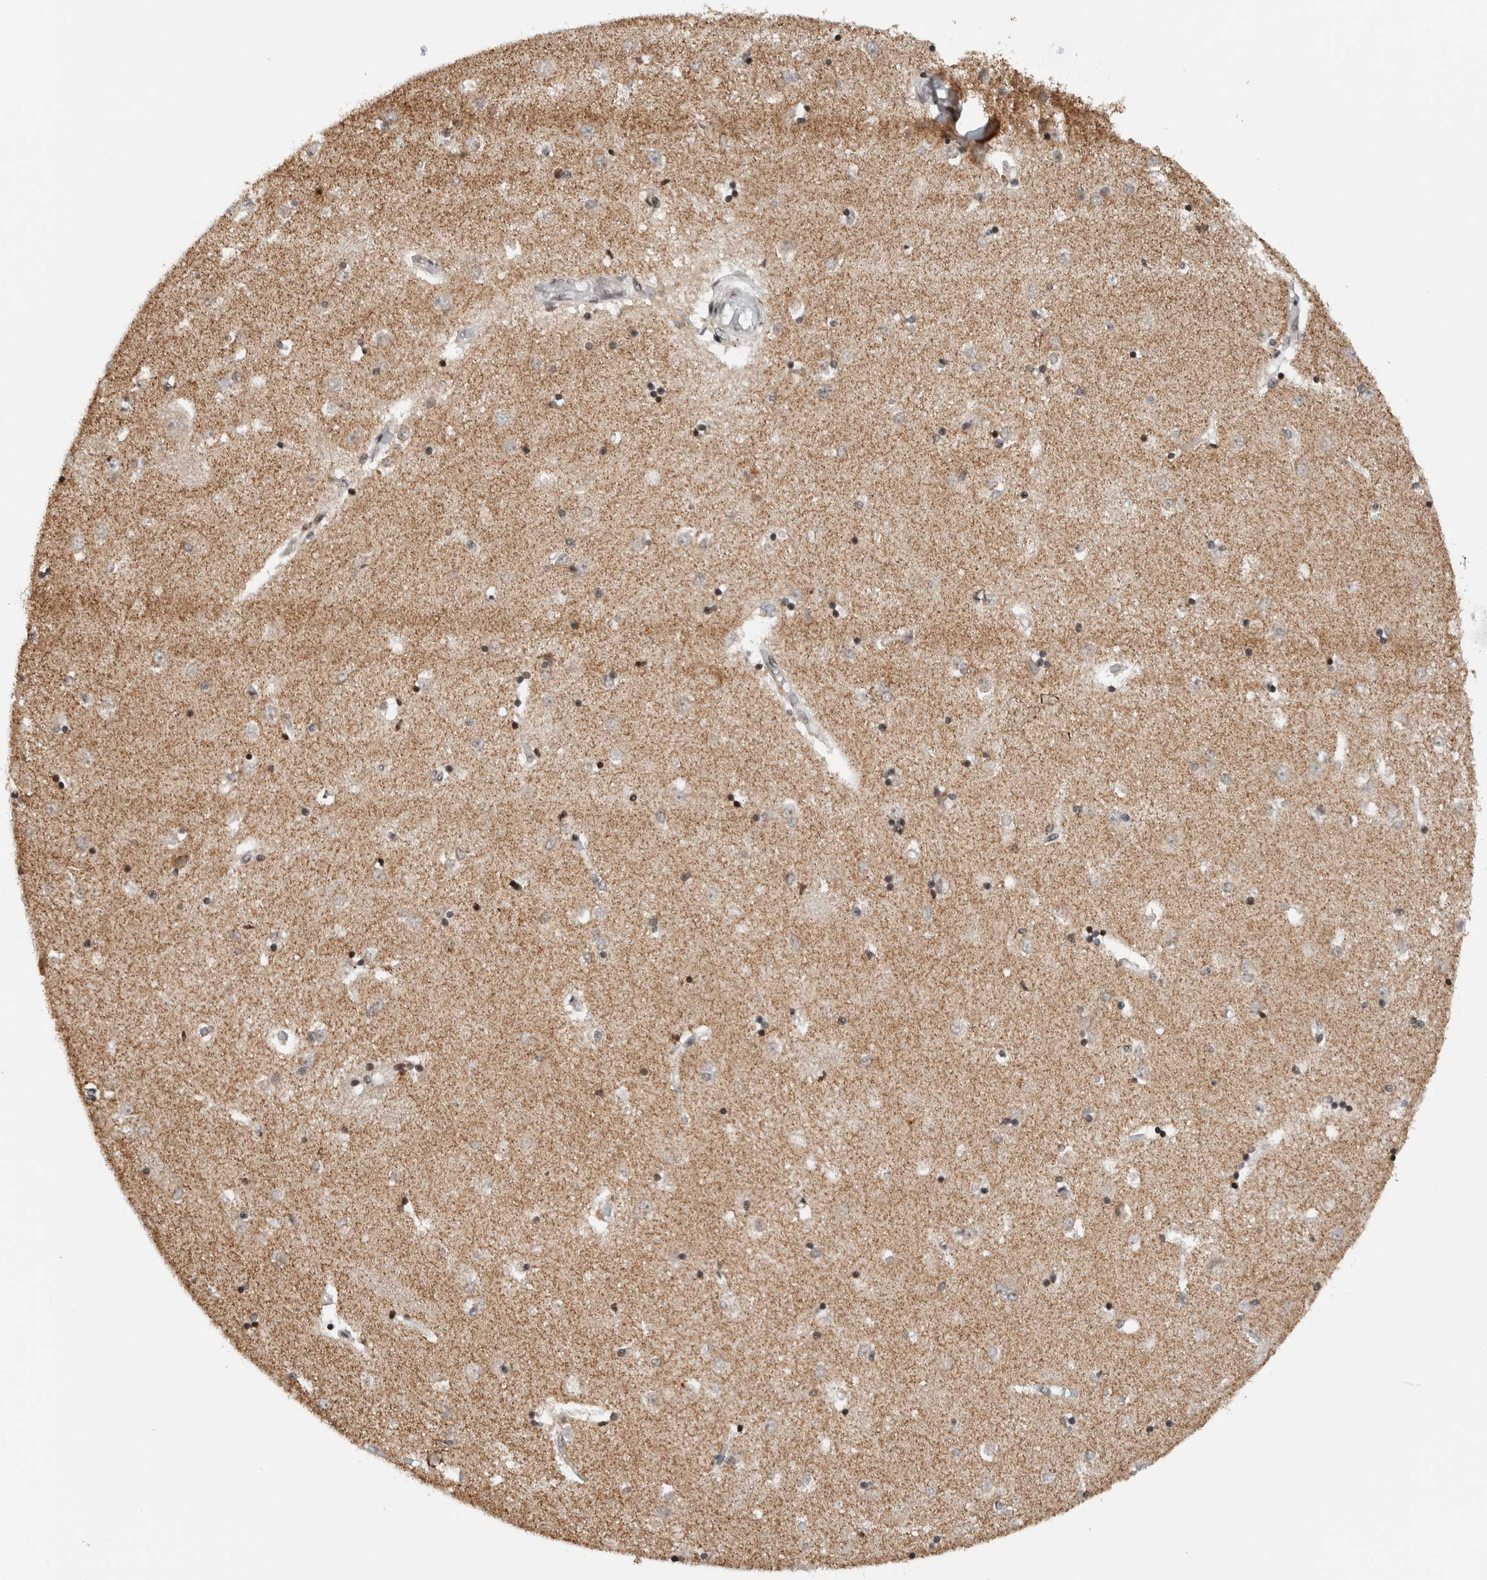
{"staining": {"intensity": "moderate", "quantity": "25%-75%", "location": "nuclear"}, "tissue": "caudate", "cell_type": "Glial cells", "image_type": "normal", "snomed": [{"axis": "morphology", "description": "Normal tissue, NOS"}, {"axis": "topography", "description": "Lateral ventricle wall"}], "caption": "Immunohistochemical staining of normal caudate shows medium levels of moderate nuclear expression in approximately 25%-75% of glial cells. The protein is stained brown, and the nuclei are stained in blue (DAB (3,3'-diaminobenzidine) IHC with brightfield microscopy, high magnification).", "gene": "NPLOC4", "patient": {"sex": "male", "age": 45}}